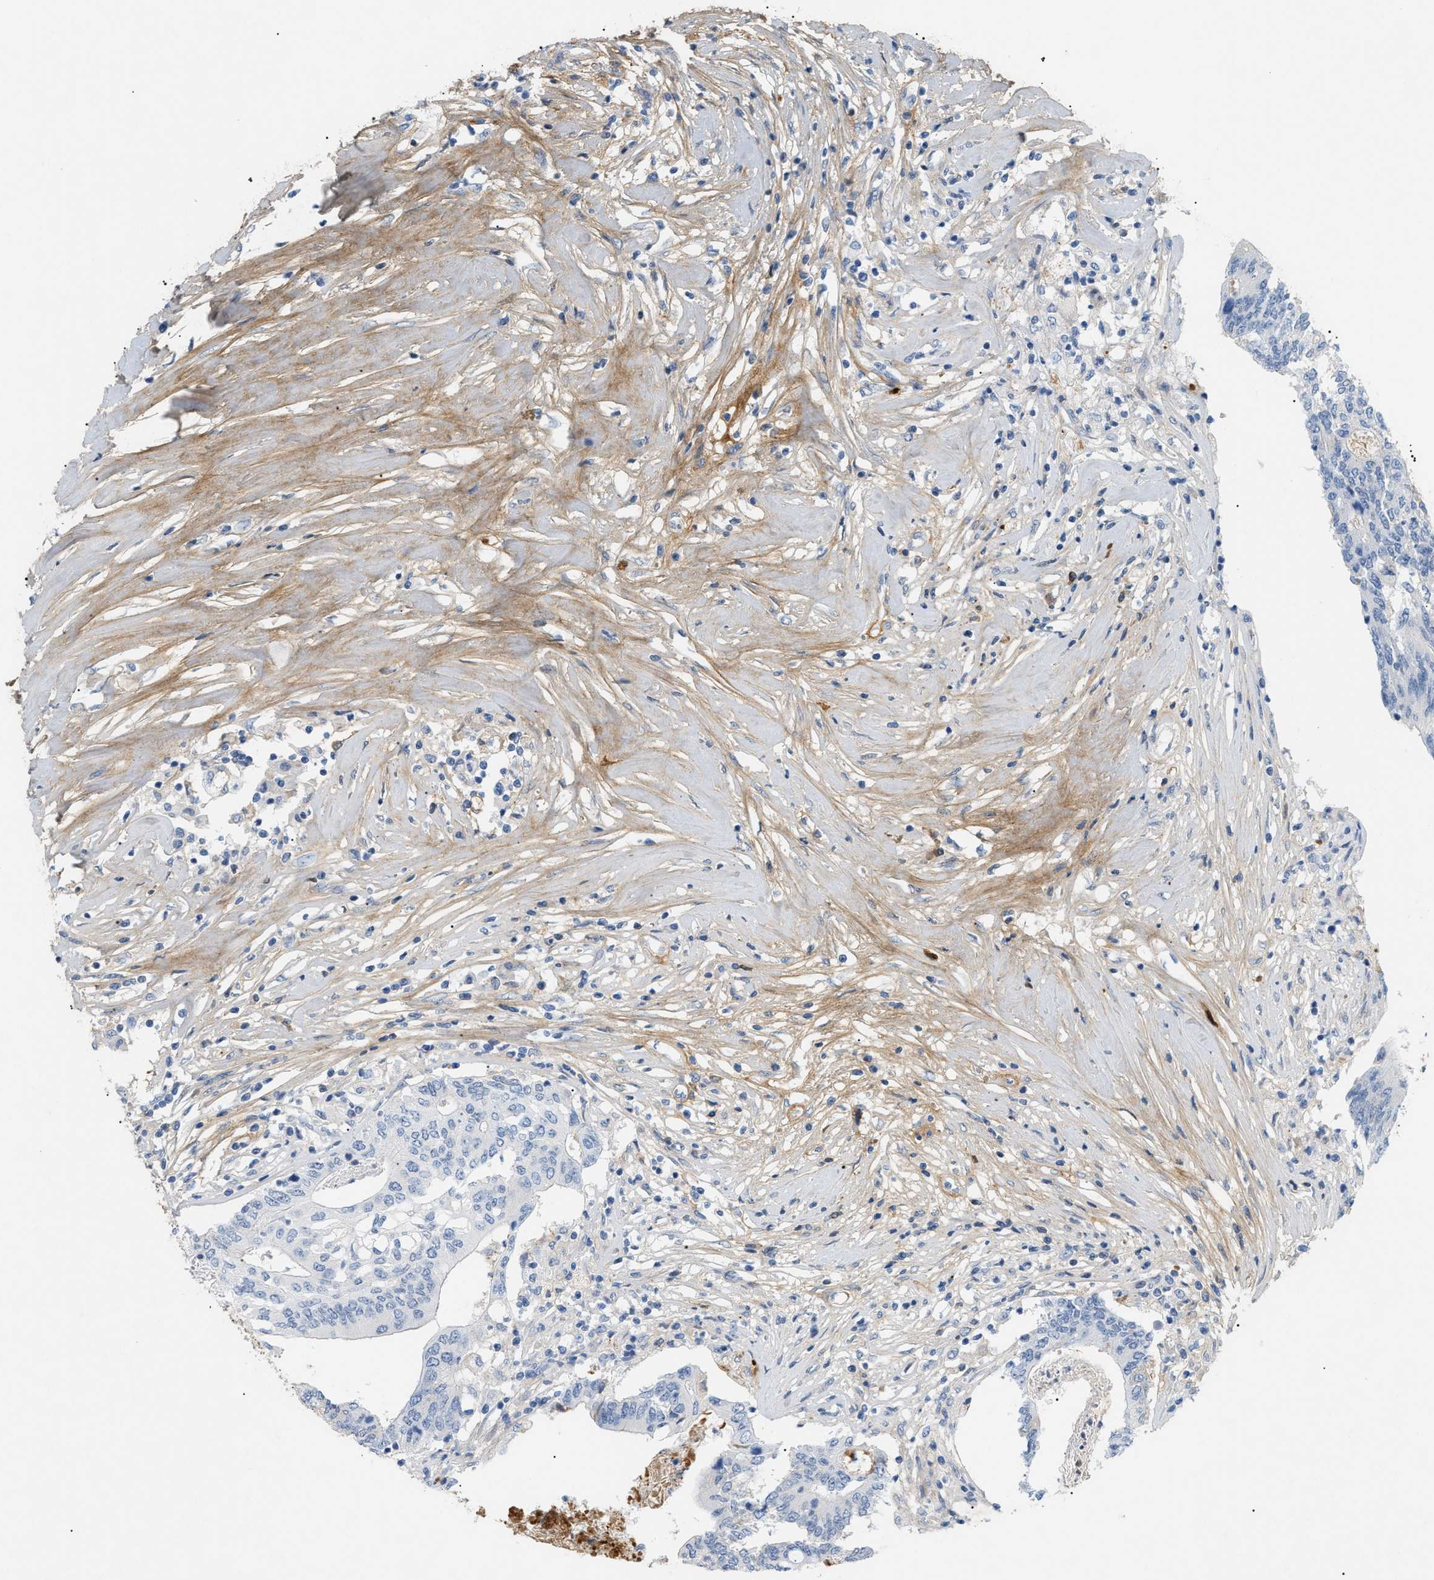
{"staining": {"intensity": "negative", "quantity": "none", "location": "none"}, "tissue": "colorectal cancer", "cell_type": "Tumor cells", "image_type": "cancer", "snomed": [{"axis": "morphology", "description": "Adenocarcinoma, NOS"}, {"axis": "topography", "description": "Rectum"}], "caption": "DAB (3,3'-diaminobenzidine) immunohistochemical staining of colorectal cancer shows no significant positivity in tumor cells.", "gene": "CFH", "patient": {"sex": "male", "age": 63}}